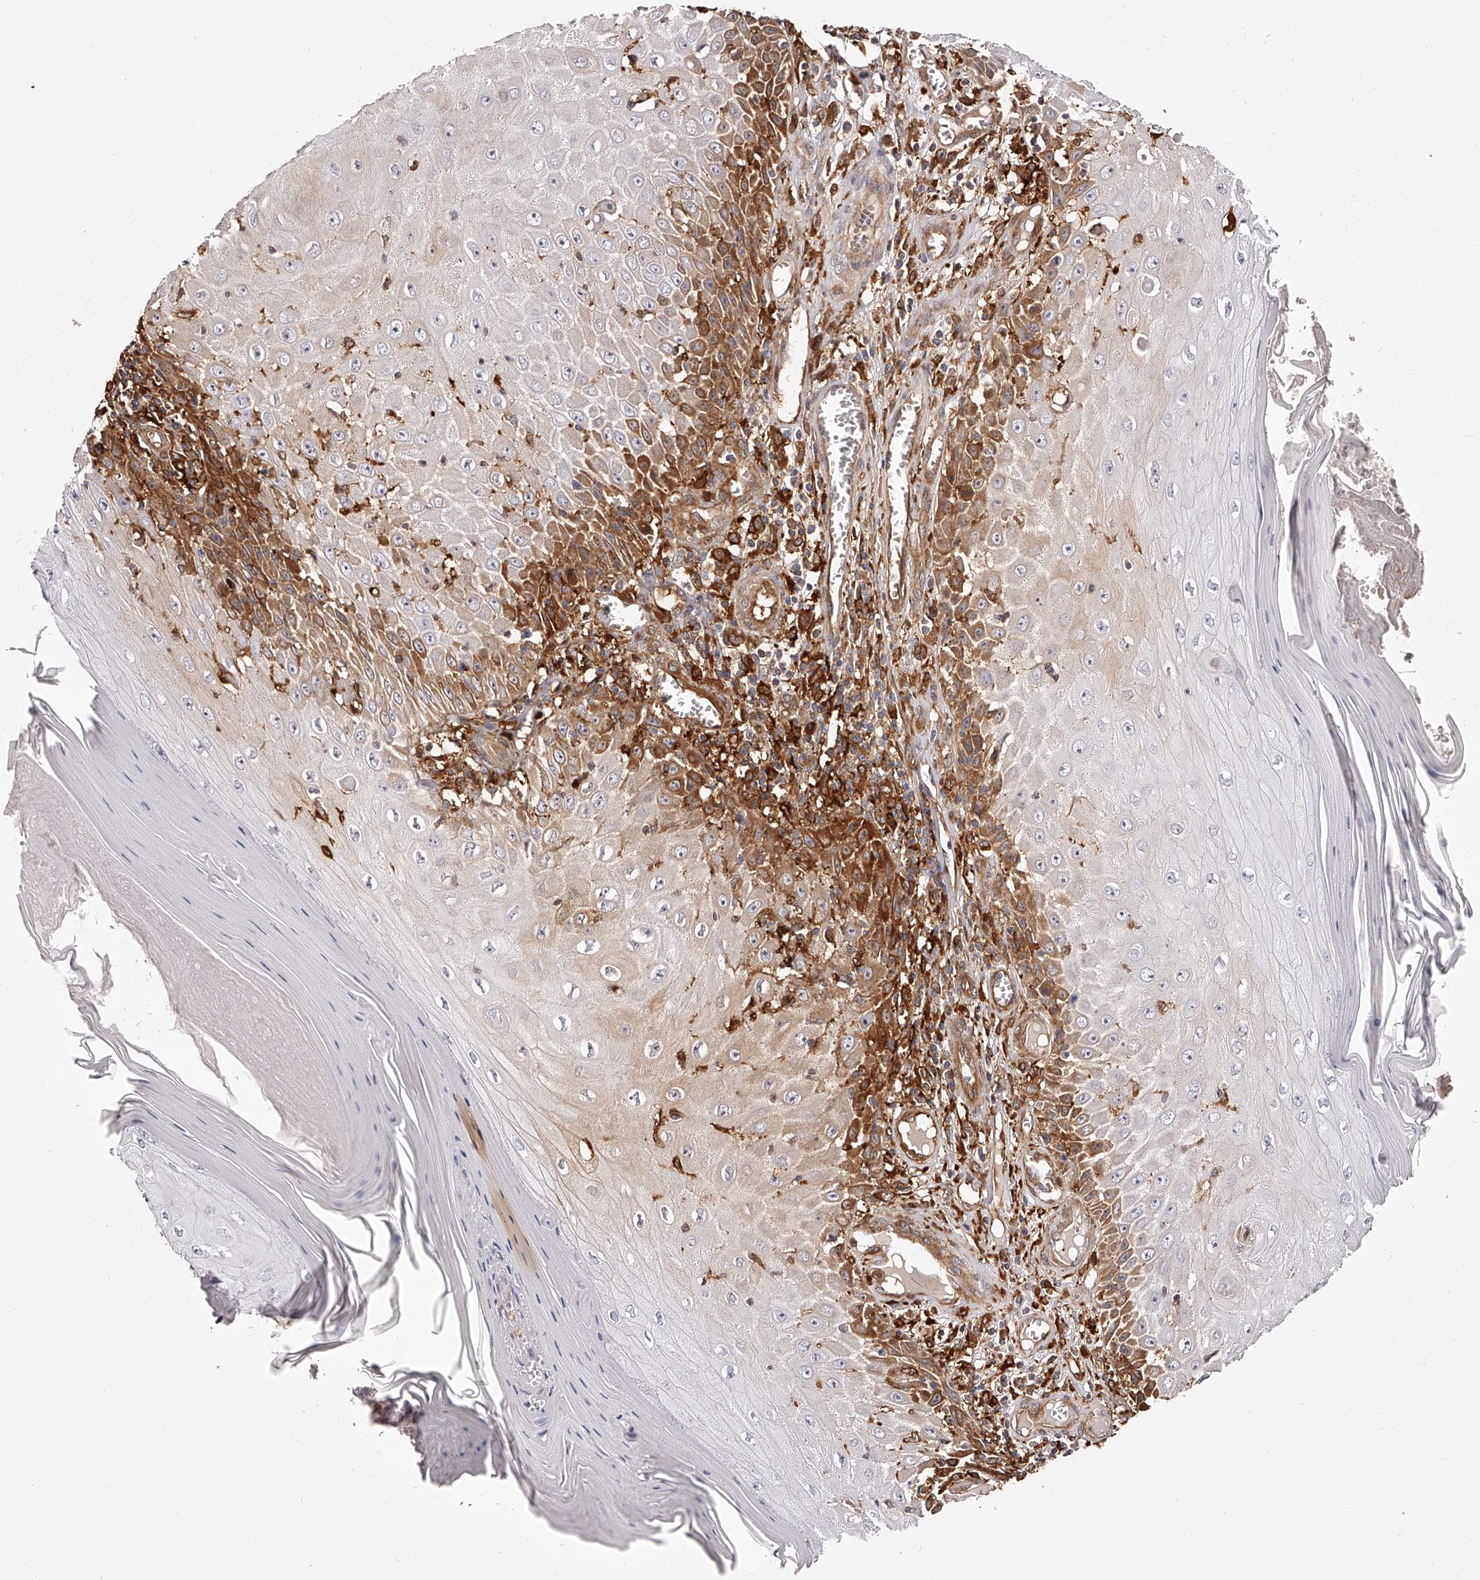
{"staining": {"intensity": "moderate", "quantity": "25%-75%", "location": "cytoplasmic/membranous"}, "tissue": "skin cancer", "cell_type": "Tumor cells", "image_type": "cancer", "snomed": [{"axis": "morphology", "description": "Squamous cell carcinoma, NOS"}, {"axis": "topography", "description": "Skin"}], "caption": "Human squamous cell carcinoma (skin) stained with a brown dye demonstrates moderate cytoplasmic/membranous positive positivity in approximately 25%-75% of tumor cells.", "gene": "LAP3", "patient": {"sex": "female", "age": 73}}